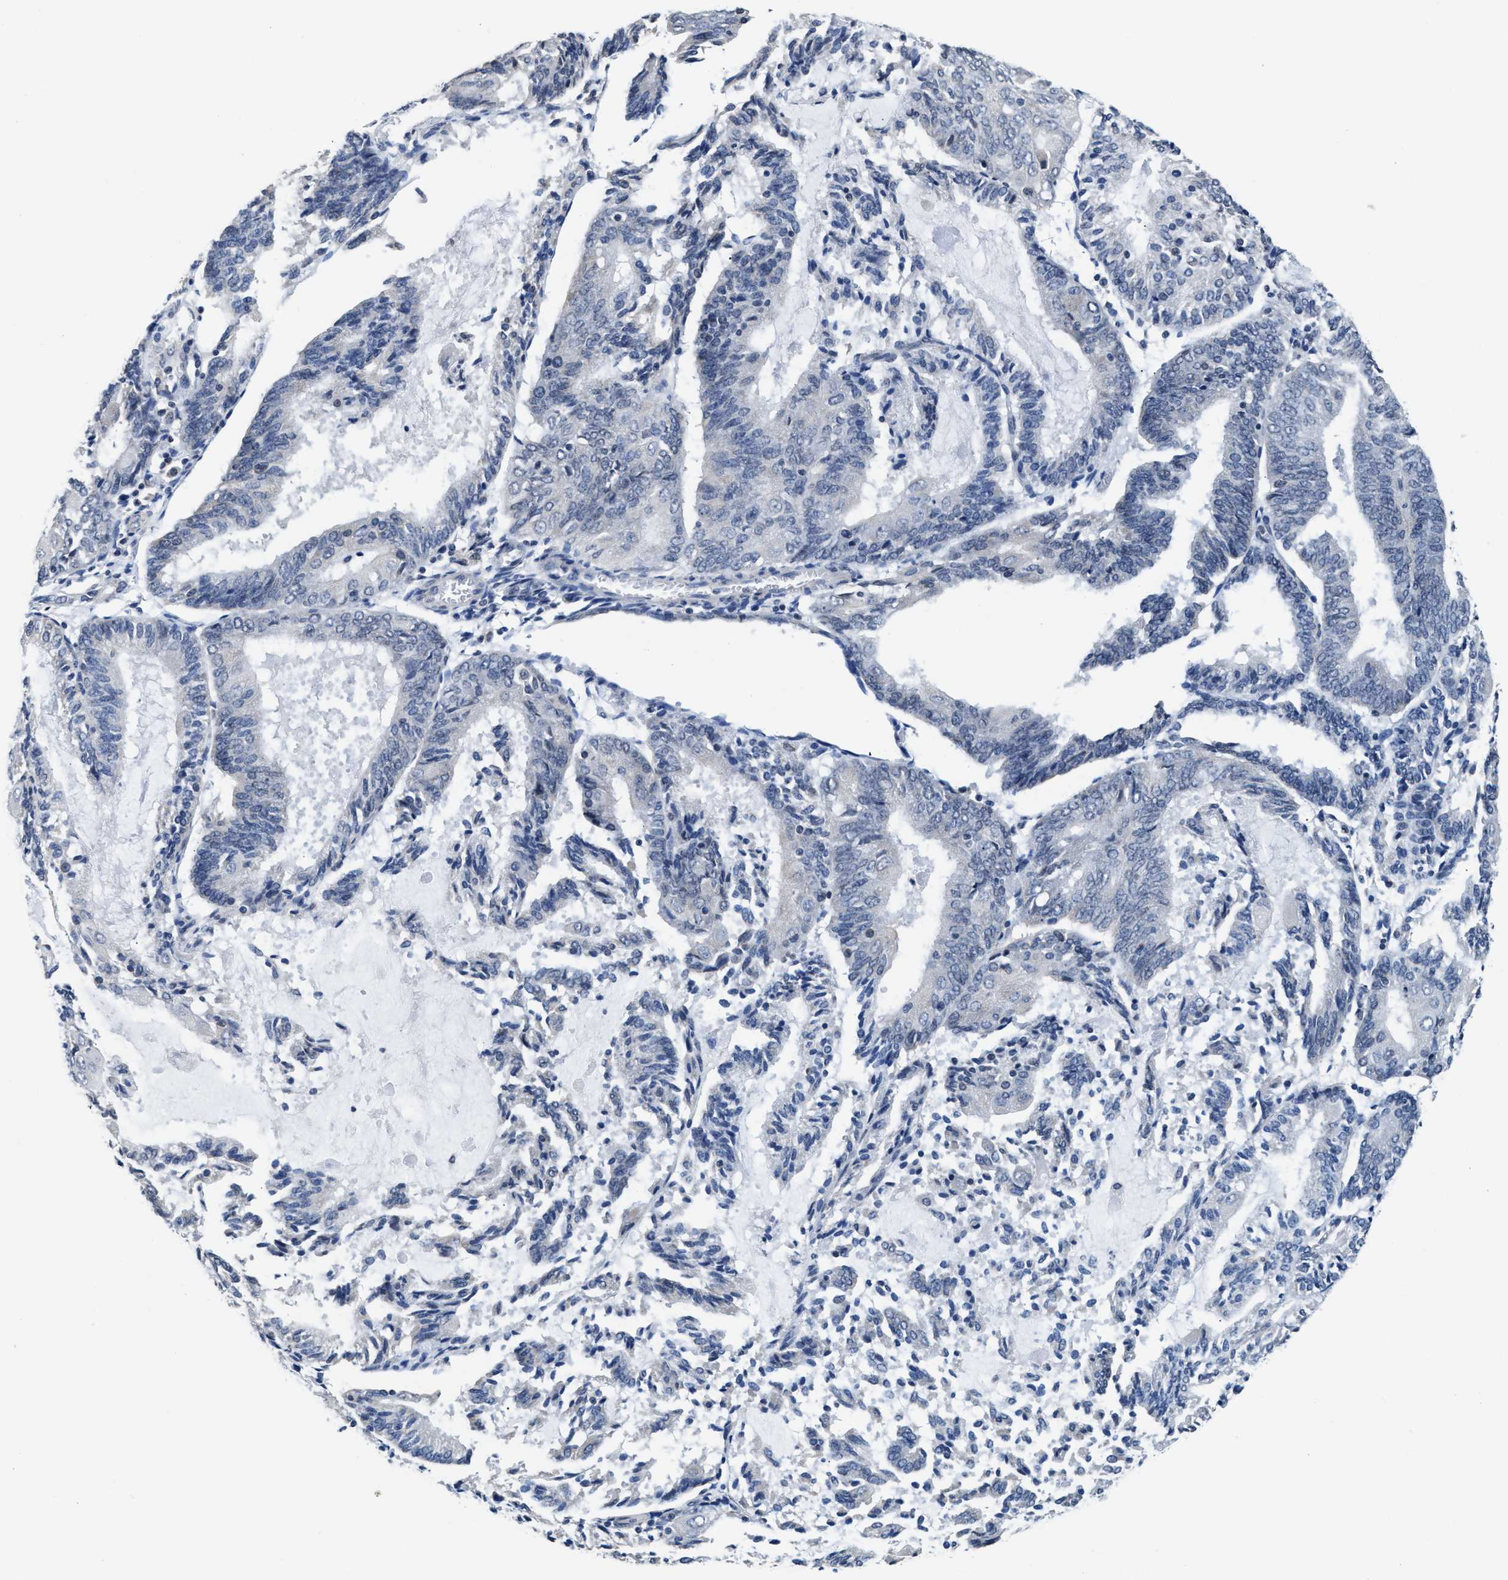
{"staining": {"intensity": "negative", "quantity": "none", "location": "none"}, "tissue": "endometrial cancer", "cell_type": "Tumor cells", "image_type": "cancer", "snomed": [{"axis": "morphology", "description": "Adenocarcinoma, NOS"}, {"axis": "topography", "description": "Endometrium"}], "caption": "This histopathology image is of endometrial cancer stained with IHC to label a protein in brown with the nuclei are counter-stained blue. There is no expression in tumor cells.", "gene": "MYH3", "patient": {"sex": "female", "age": 81}}